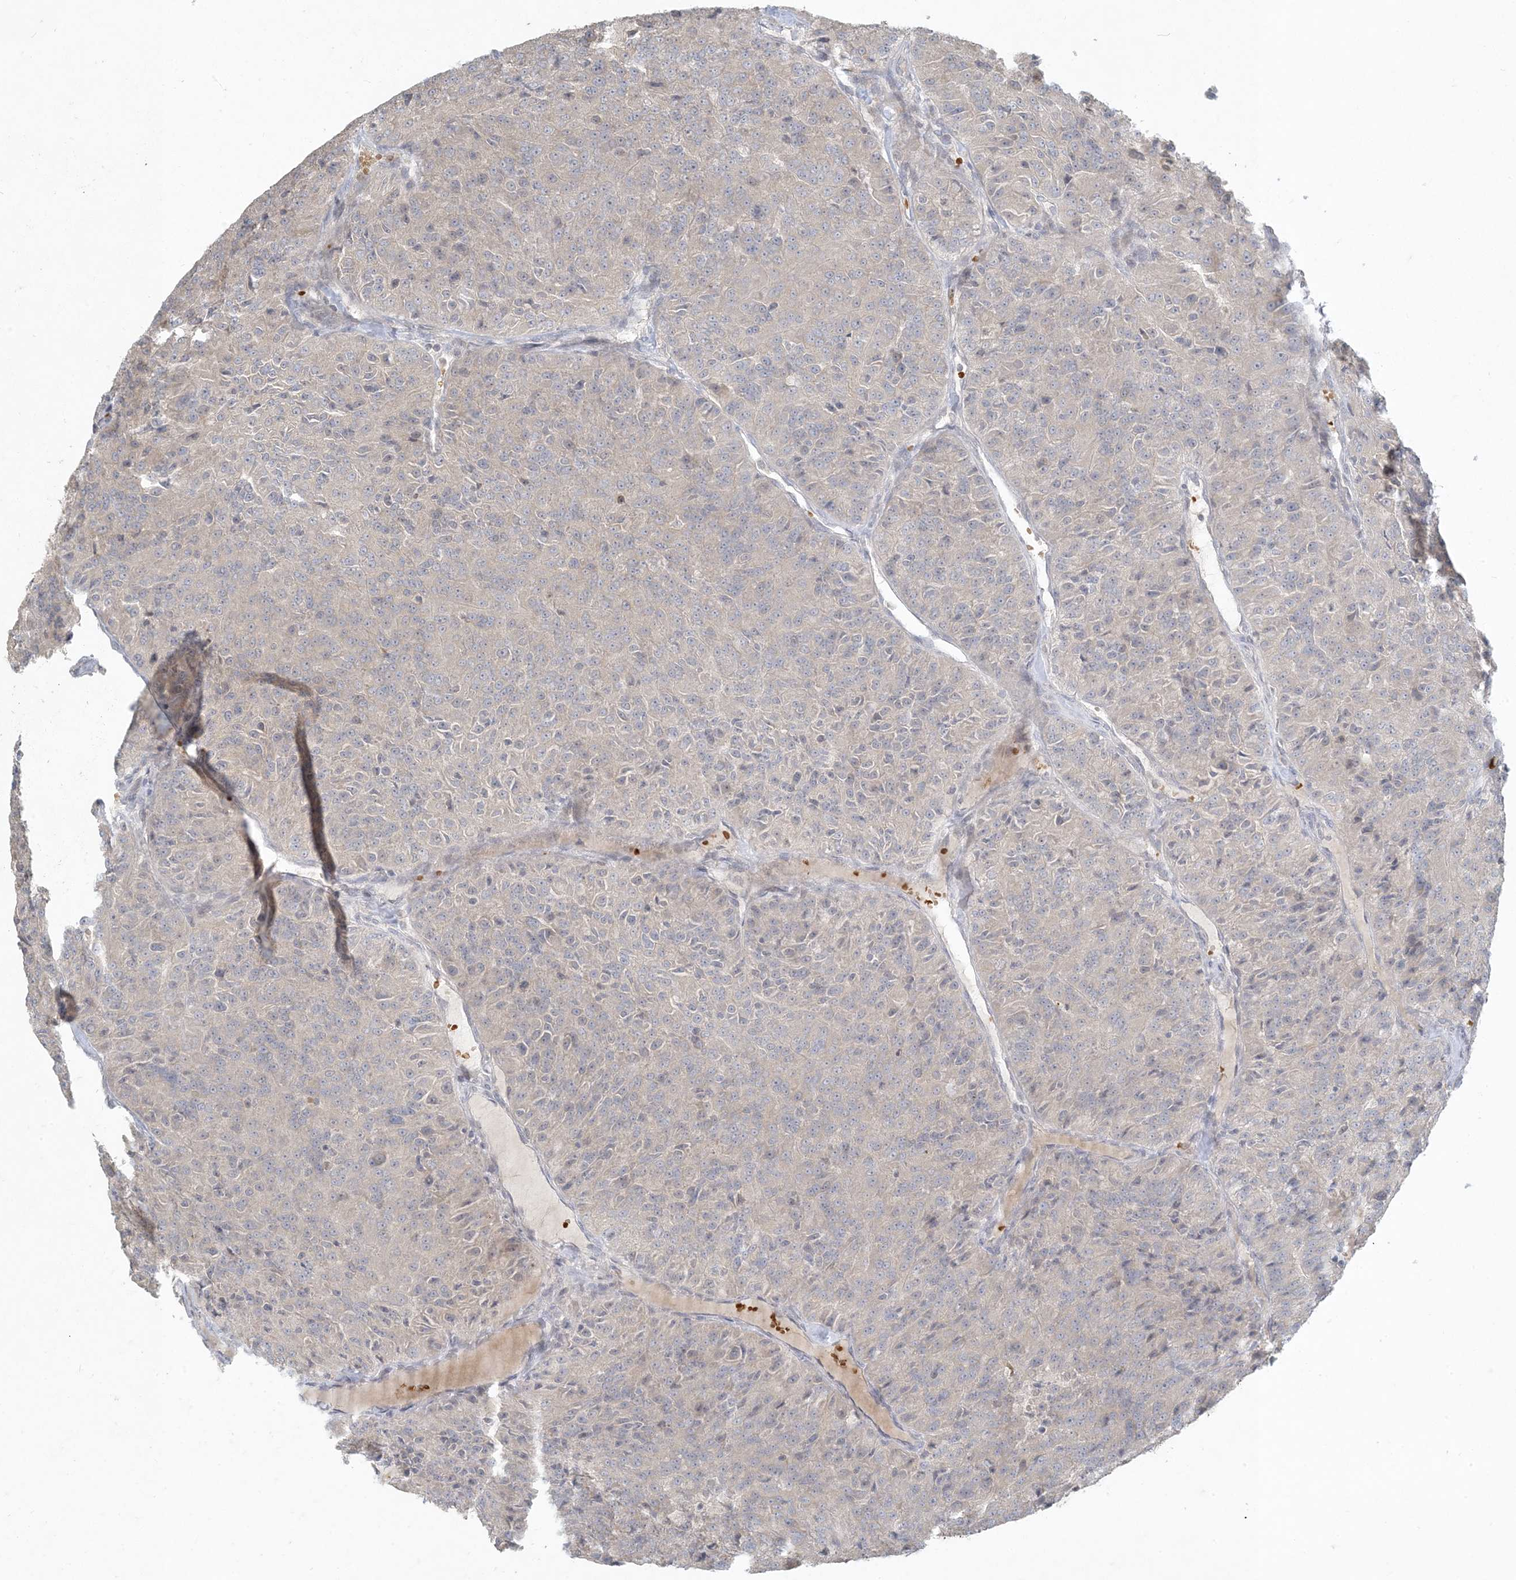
{"staining": {"intensity": "weak", "quantity": "<25%", "location": "cytoplasmic/membranous"}, "tissue": "renal cancer", "cell_type": "Tumor cells", "image_type": "cancer", "snomed": [{"axis": "morphology", "description": "Adenocarcinoma, NOS"}, {"axis": "topography", "description": "Kidney"}], "caption": "There is no significant positivity in tumor cells of renal cancer.", "gene": "CTDNEP1", "patient": {"sex": "female", "age": 63}}